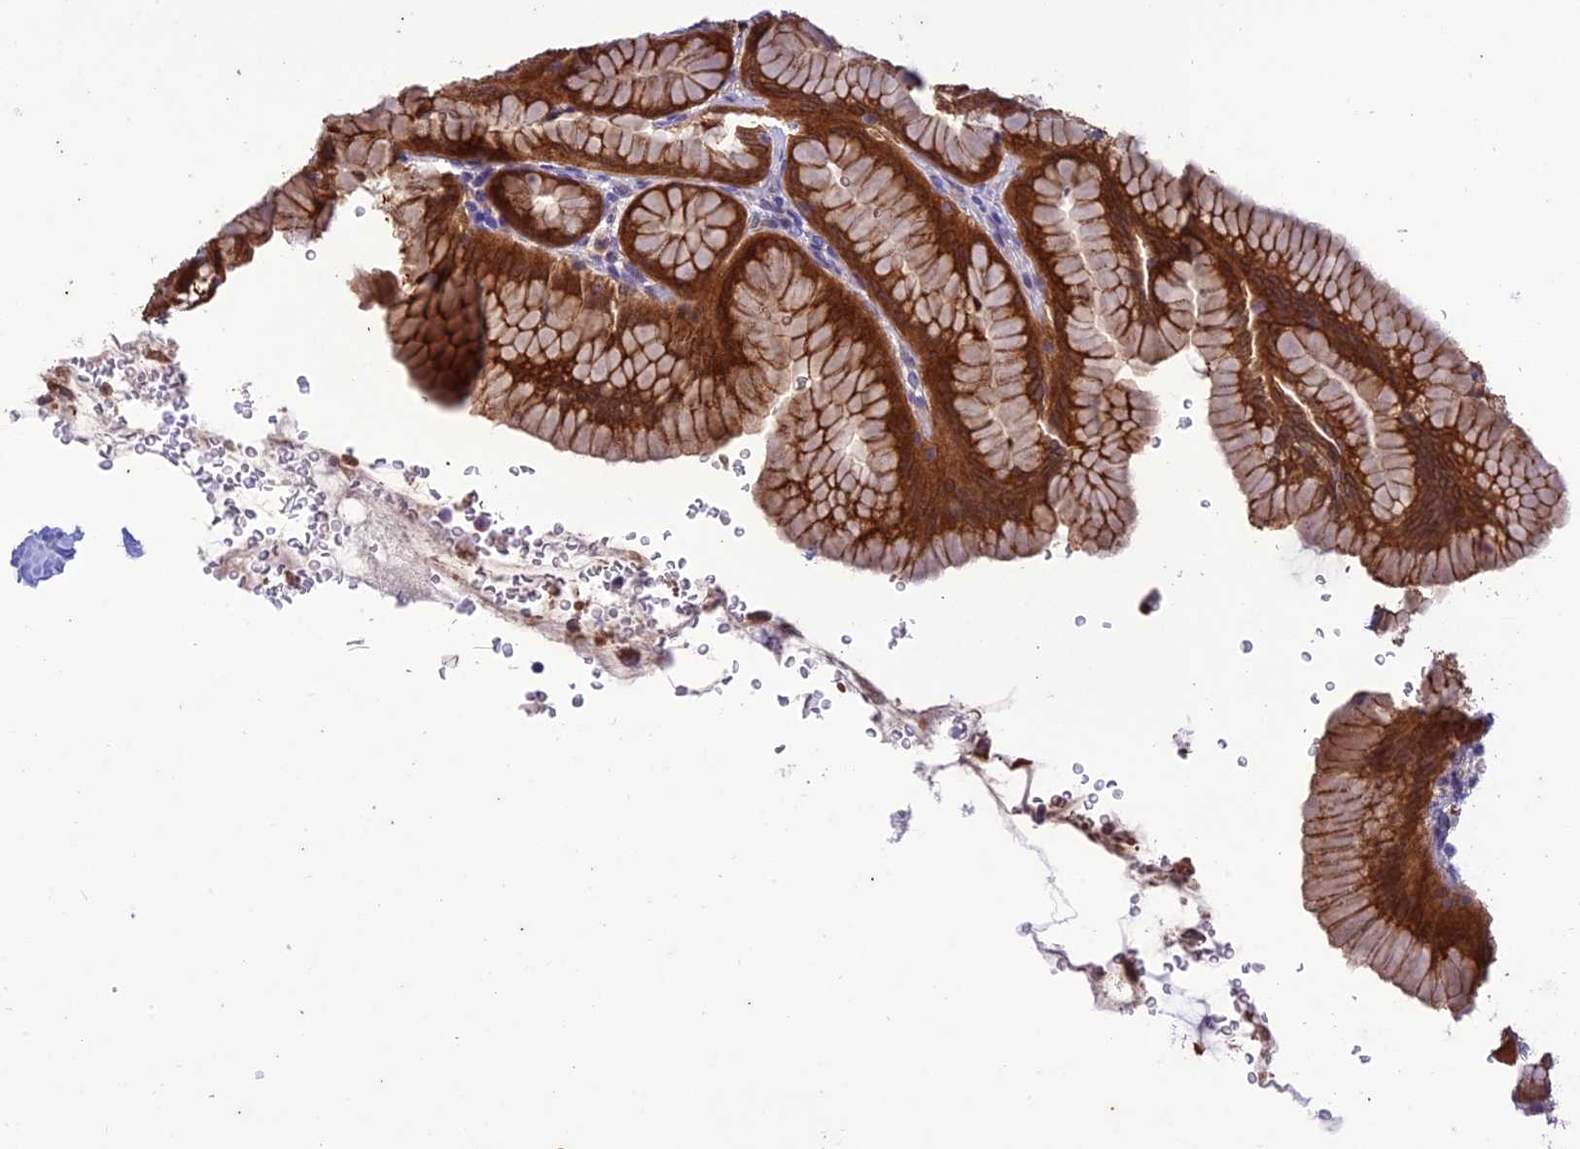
{"staining": {"intensity": "strong", "quantity": ">75%", "location": "cytoplasmic/membranous"}, "tissue": "stomach", "cell_type": "Glandular cells", "image_type": "normal", "snomed": [{"axis": "morphology", "description": "Normal tissue, NOS"}, {"axis": "topography", "description": "Stomach"}], "caption": "Protein expression by immunohistochemistry (IHC) displays strong cytoplasmic/membranous staining in about >75% of glandular cells in normal stomach.", "gene": "NDUFAF1", "patient": {"sex": "male", "age": 42}}